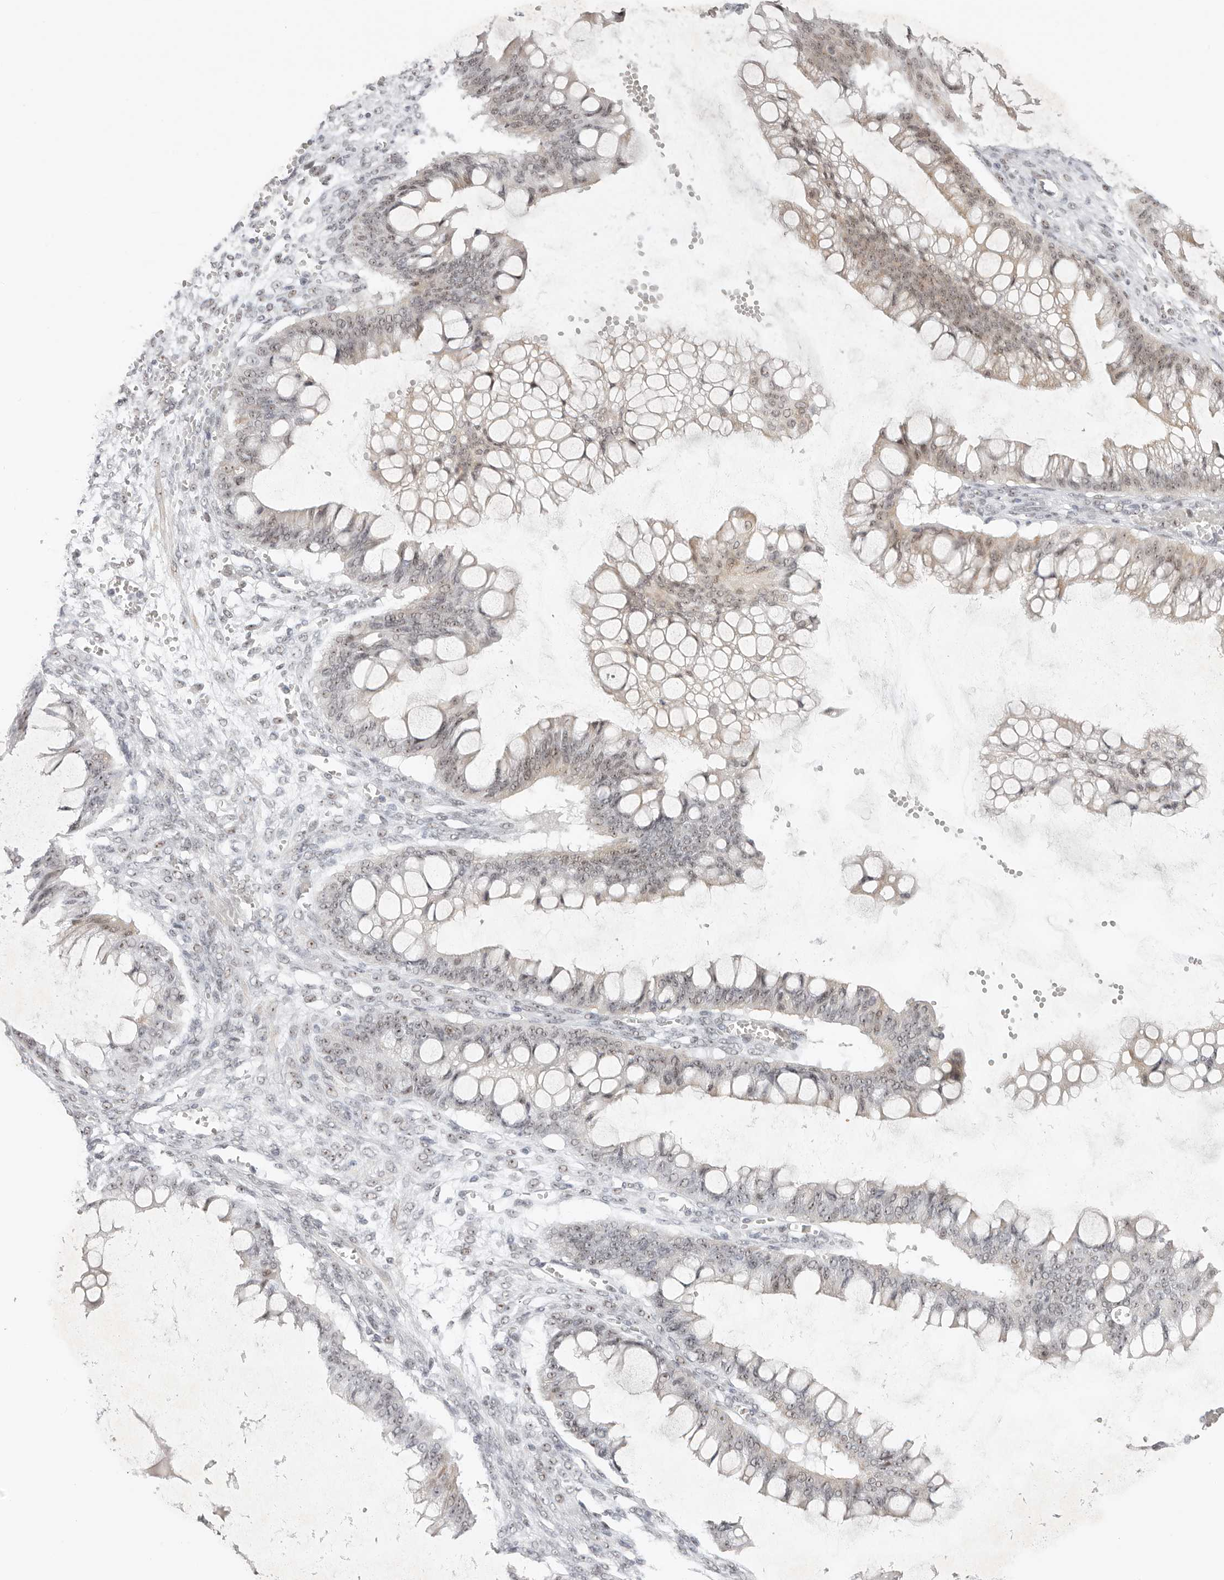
{"staining": {"intensity": "weak", "quantity": "<25%", "location": "nuclear"}, "tissue": "ovarian cancer", "cell_type": "Tumor cells", "image_type": "cancer", "snomed": [{"axis": "morphology", "description": "Cystadenocarcinoma, mucinous, NOS"}, {"axis": "topography", "description": "Ovary"}], "caption": "The photomicrograph reveals no staining of tumor cells in ovarian mucinous cystadenocarcinoma.", "gene": "LARP7", "patient": {"sex": "female", "age": 73}}